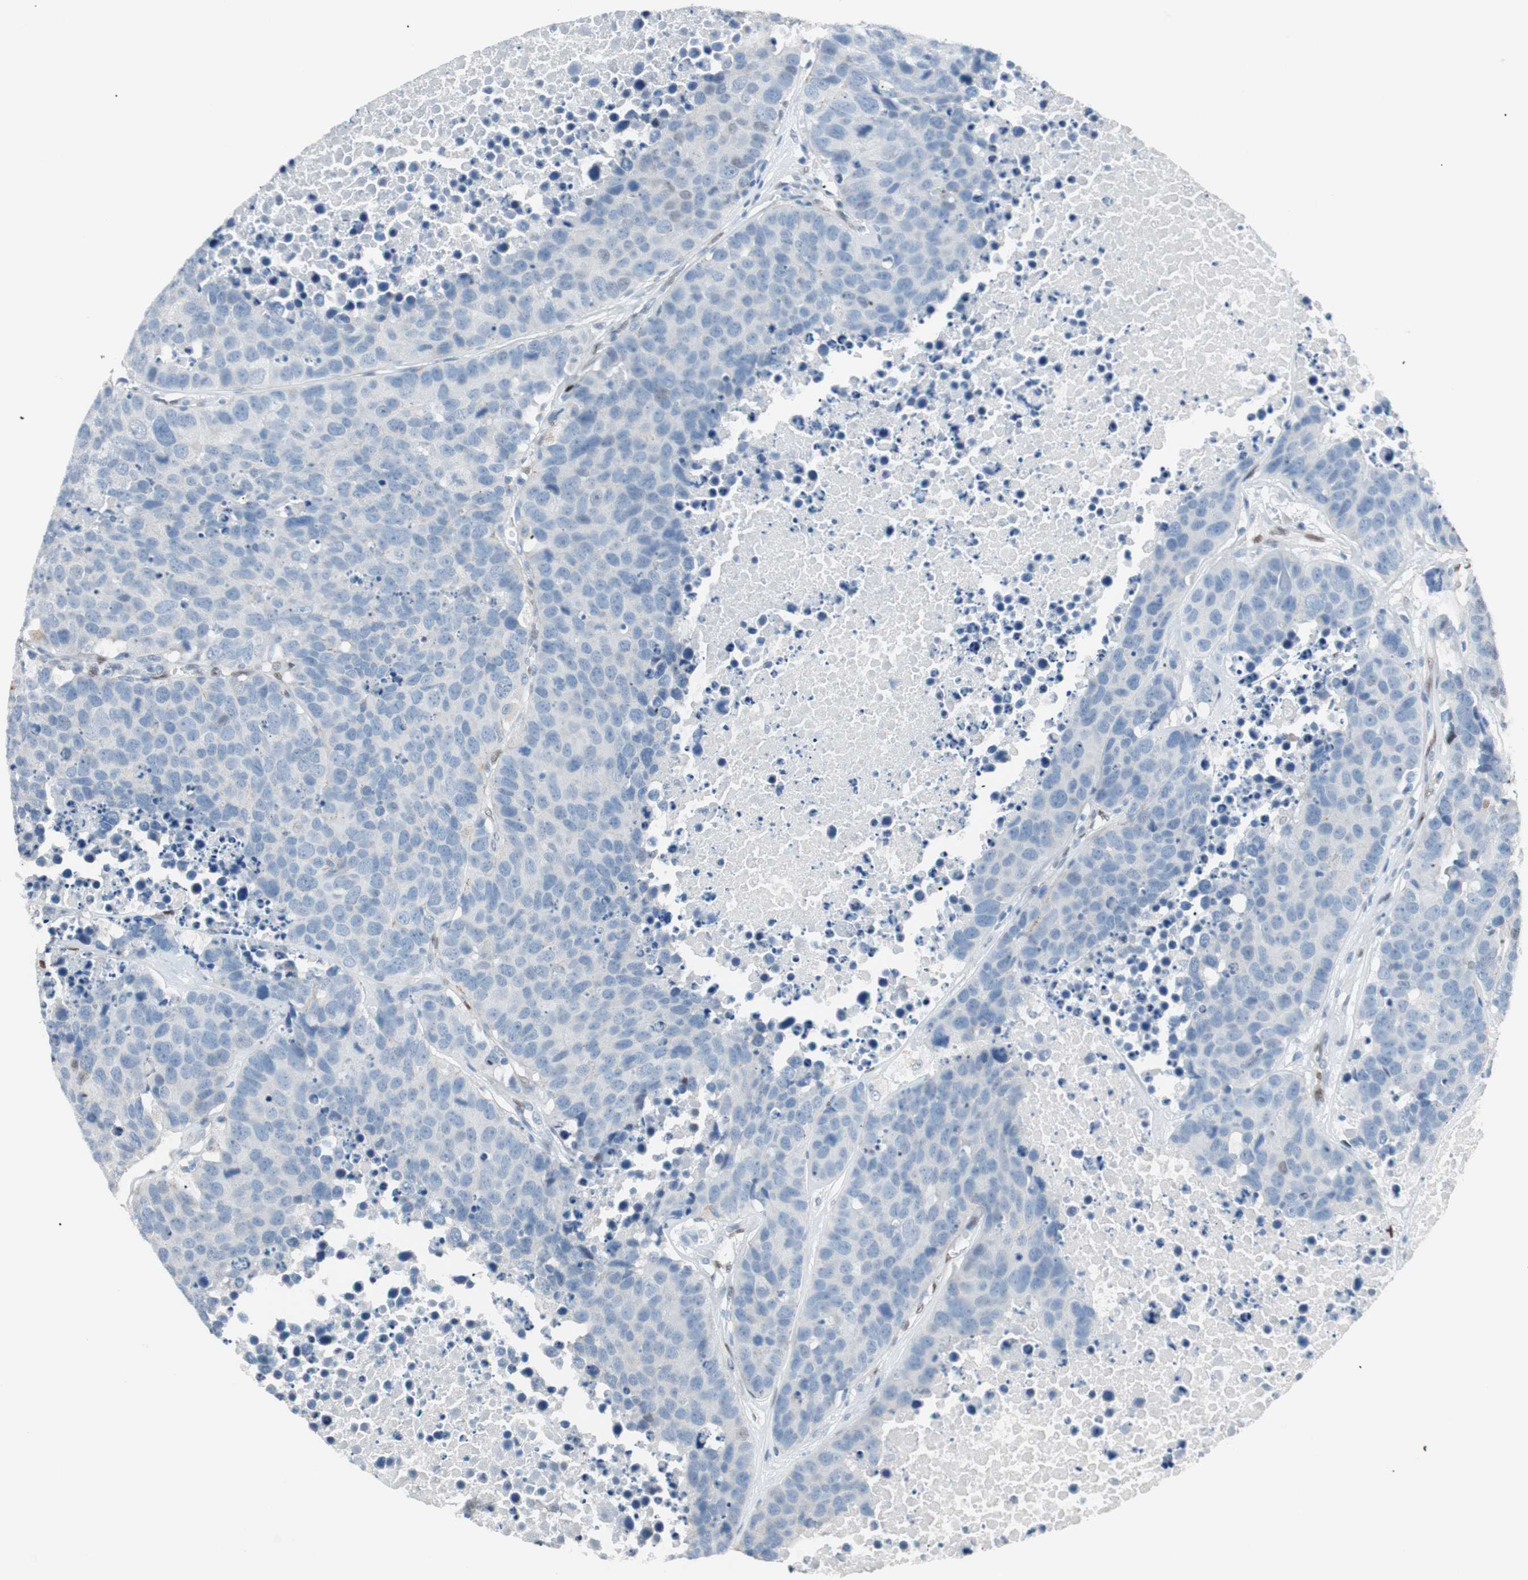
{"staining": {"intensity": "negative", "quantity": "none", "location": "none"}, "tissue": "carcinoid", "cell_type": "Tumor cells", "image_type": "cancer", "snomed": [{"axis": "morphology", "description": "Carcinoid, malignant, NOS"}, {"axis": "topography", "description": "Lung"}], "caption": "Tumor cells show no significant positivity in carcinoid.", "gene": "FOSL1", "patient": {"sex": "male", "age": 60}}